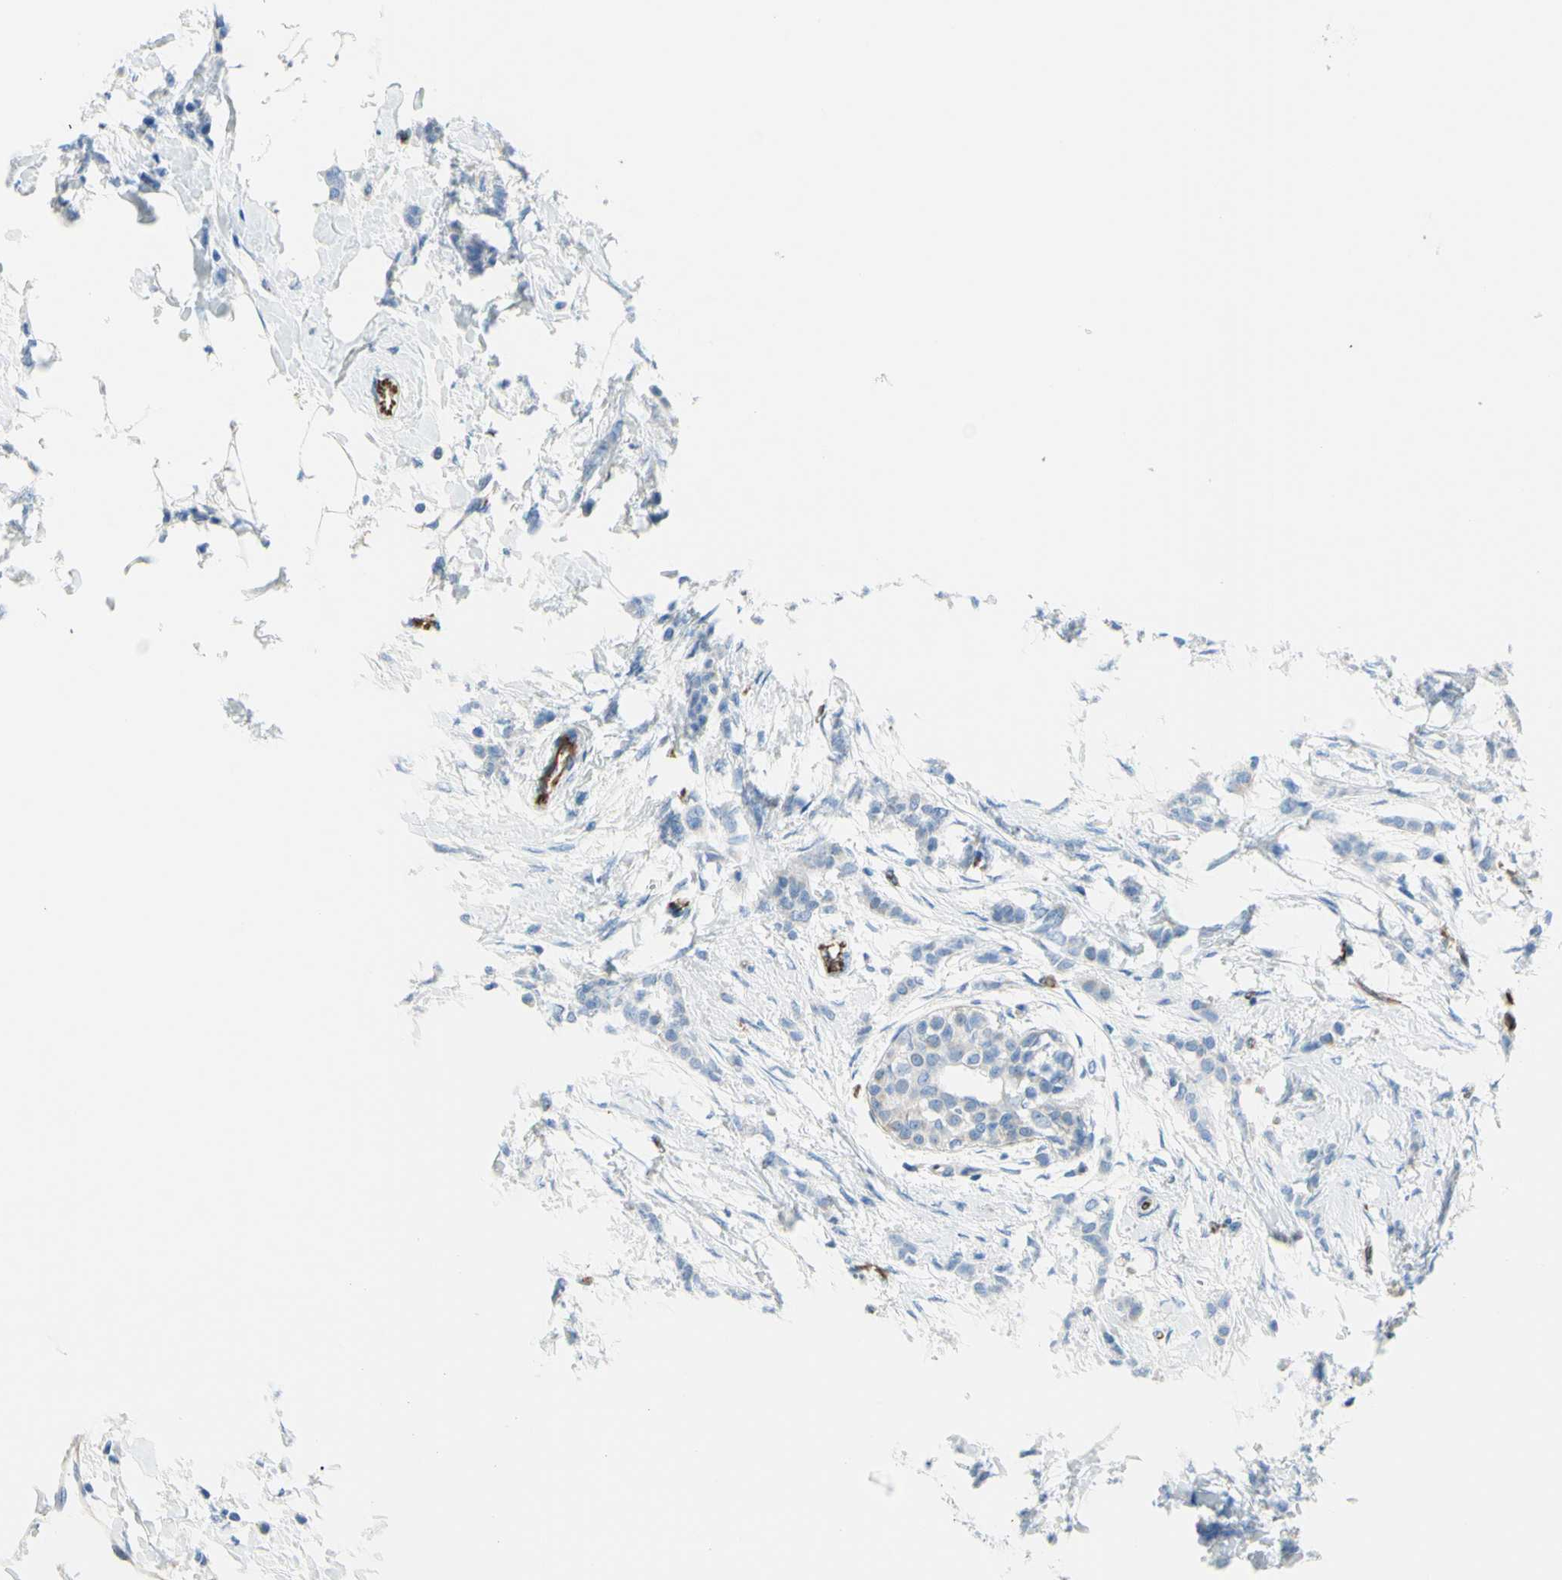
{"staining": {"intensity": "negative", "quantity": "none", "location": "none"}, "tissue": "breast cancer", "cell_type": "Tumor cells", "image_type": "cancer", "snomed": [{"axis": "morphology", "description": "Lobular carcinoma, in situ"}, {"axis": "morphology", "description": "Lobular carcinoma"}, {"axis": "topography", "description": "Breast"}], "caption": "The histopathology image displays no significant positivity in tumor cells of breast cancer (lobular carcinoma). (Stains: DAB (3,3'-diaminobenzidine) immunohistochemistry with hematoxylin counter stain, Microscopy: brightfield microscopy at high magnification).", "gene": "PRRG2", "patient": {"sex": "female", "age": 41}}